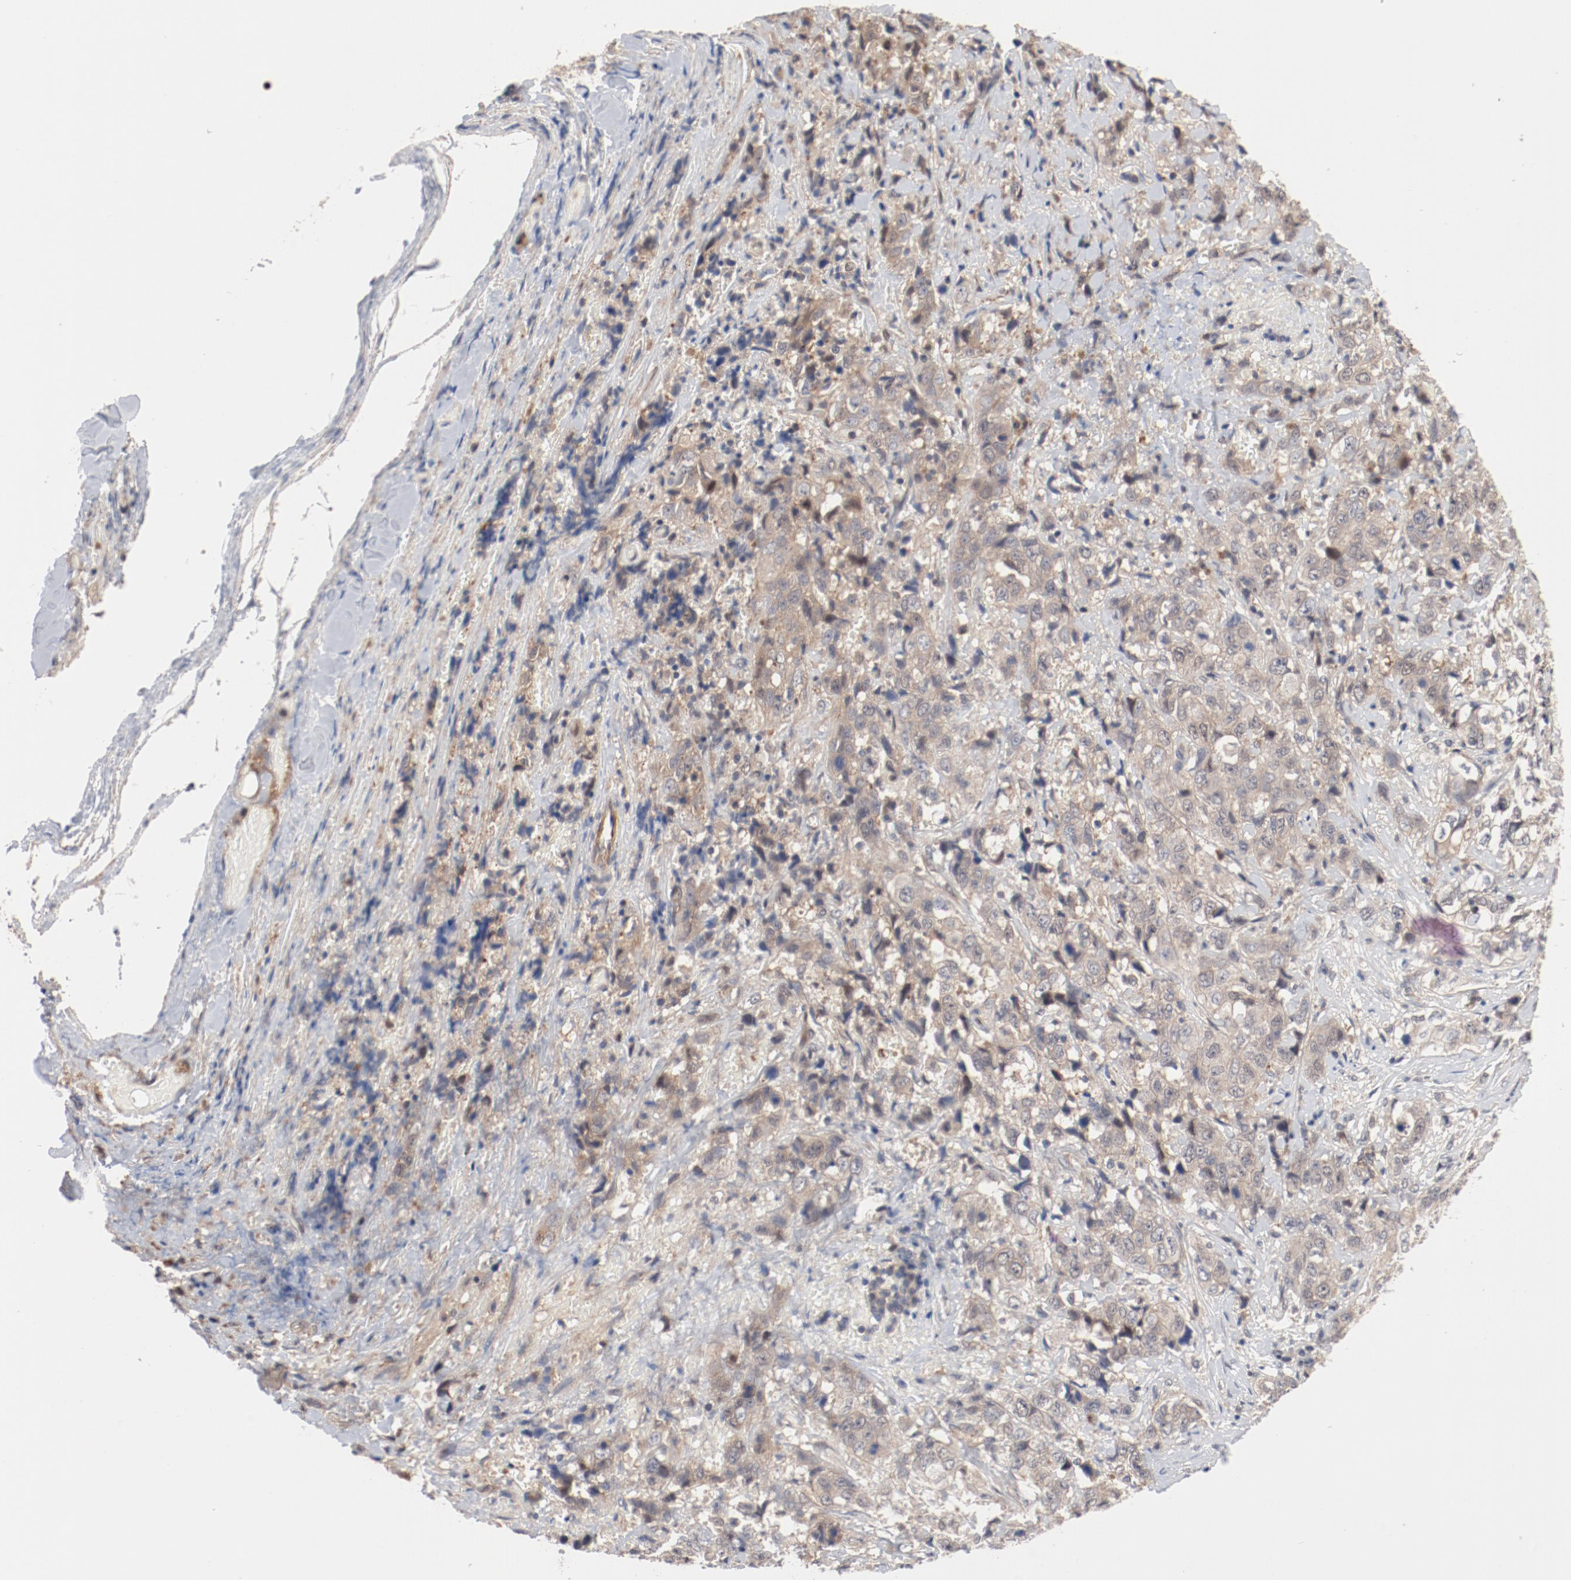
{"staining": {"intensity": "negative", "quantity": "none", "location": "none"}, "tissue": "stomach cancer", "cell_type": "Tumor cells", "image_type": "cancer", "snomed": [{"axis": "morphology", "description": "Adenocarcinoma, NOS"}, {"axis": "topography", "description": "Stomach"}], "caption": "An image of stomach cancer stained for a protein demonstrates no brown staining in tumor cells.", "gene": "PITPNM2", "patient": {"sex": "male", "age": 48}}